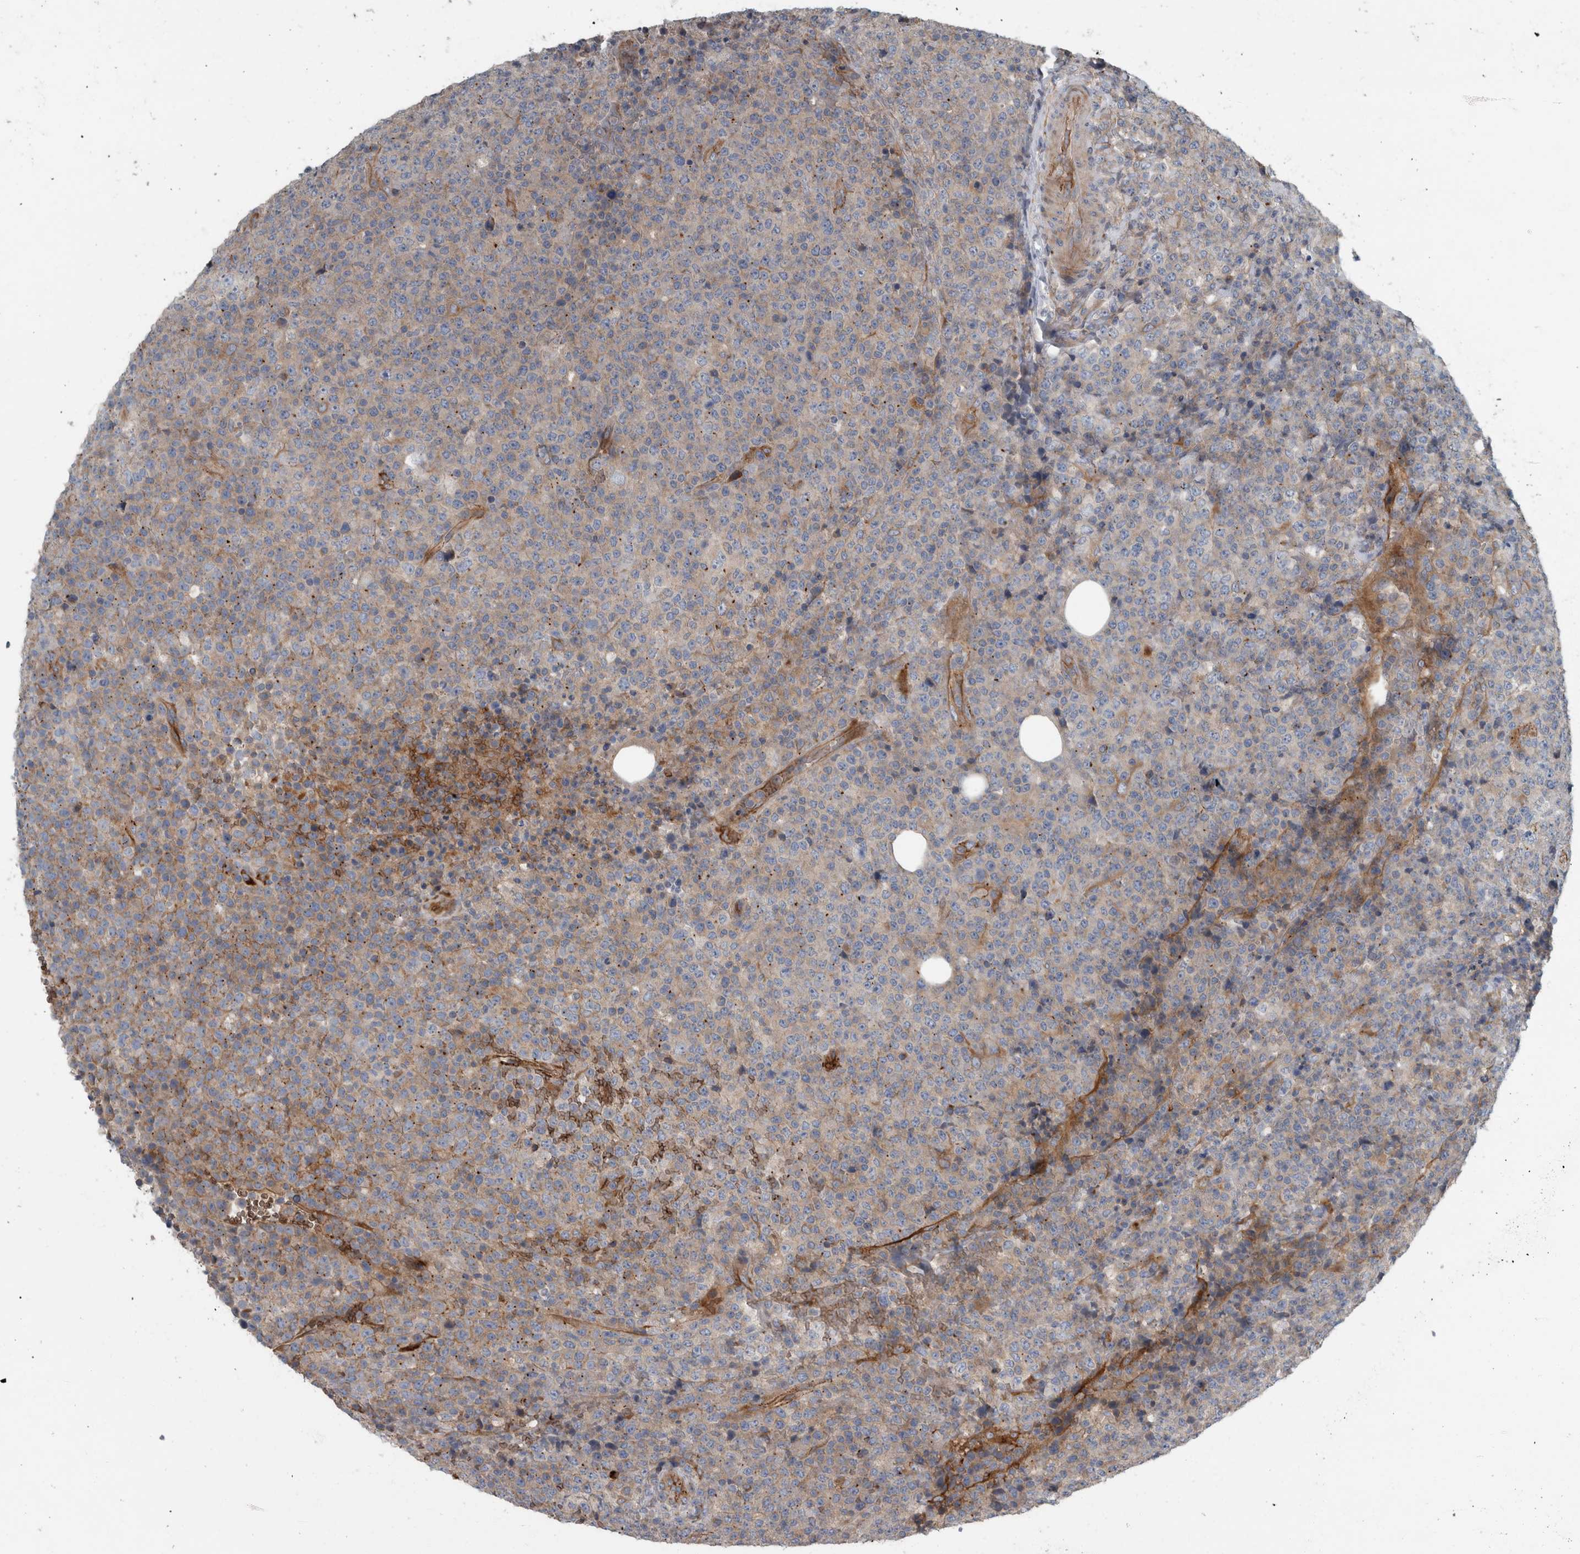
{"staining": {"intensity": "strong", "quantity": "<25%", "location": "cytoplasmic/membranous"}, "tissue": "lymphoma", "cell_type": "Tumor cells", "image_type": "cancer", "snomed": [{"axis": "morphology", "description": "Malignant lymphoma, non-Hodgkin's type, High grade"}, {"axis": "topography", "description": "Lymph node"}], "caption": "Human lymphoma stained with a protein marker shows strong staining in tumor cells.", "gene": "GLT8D2", "patient": {"sex": "male", "age": 13}}